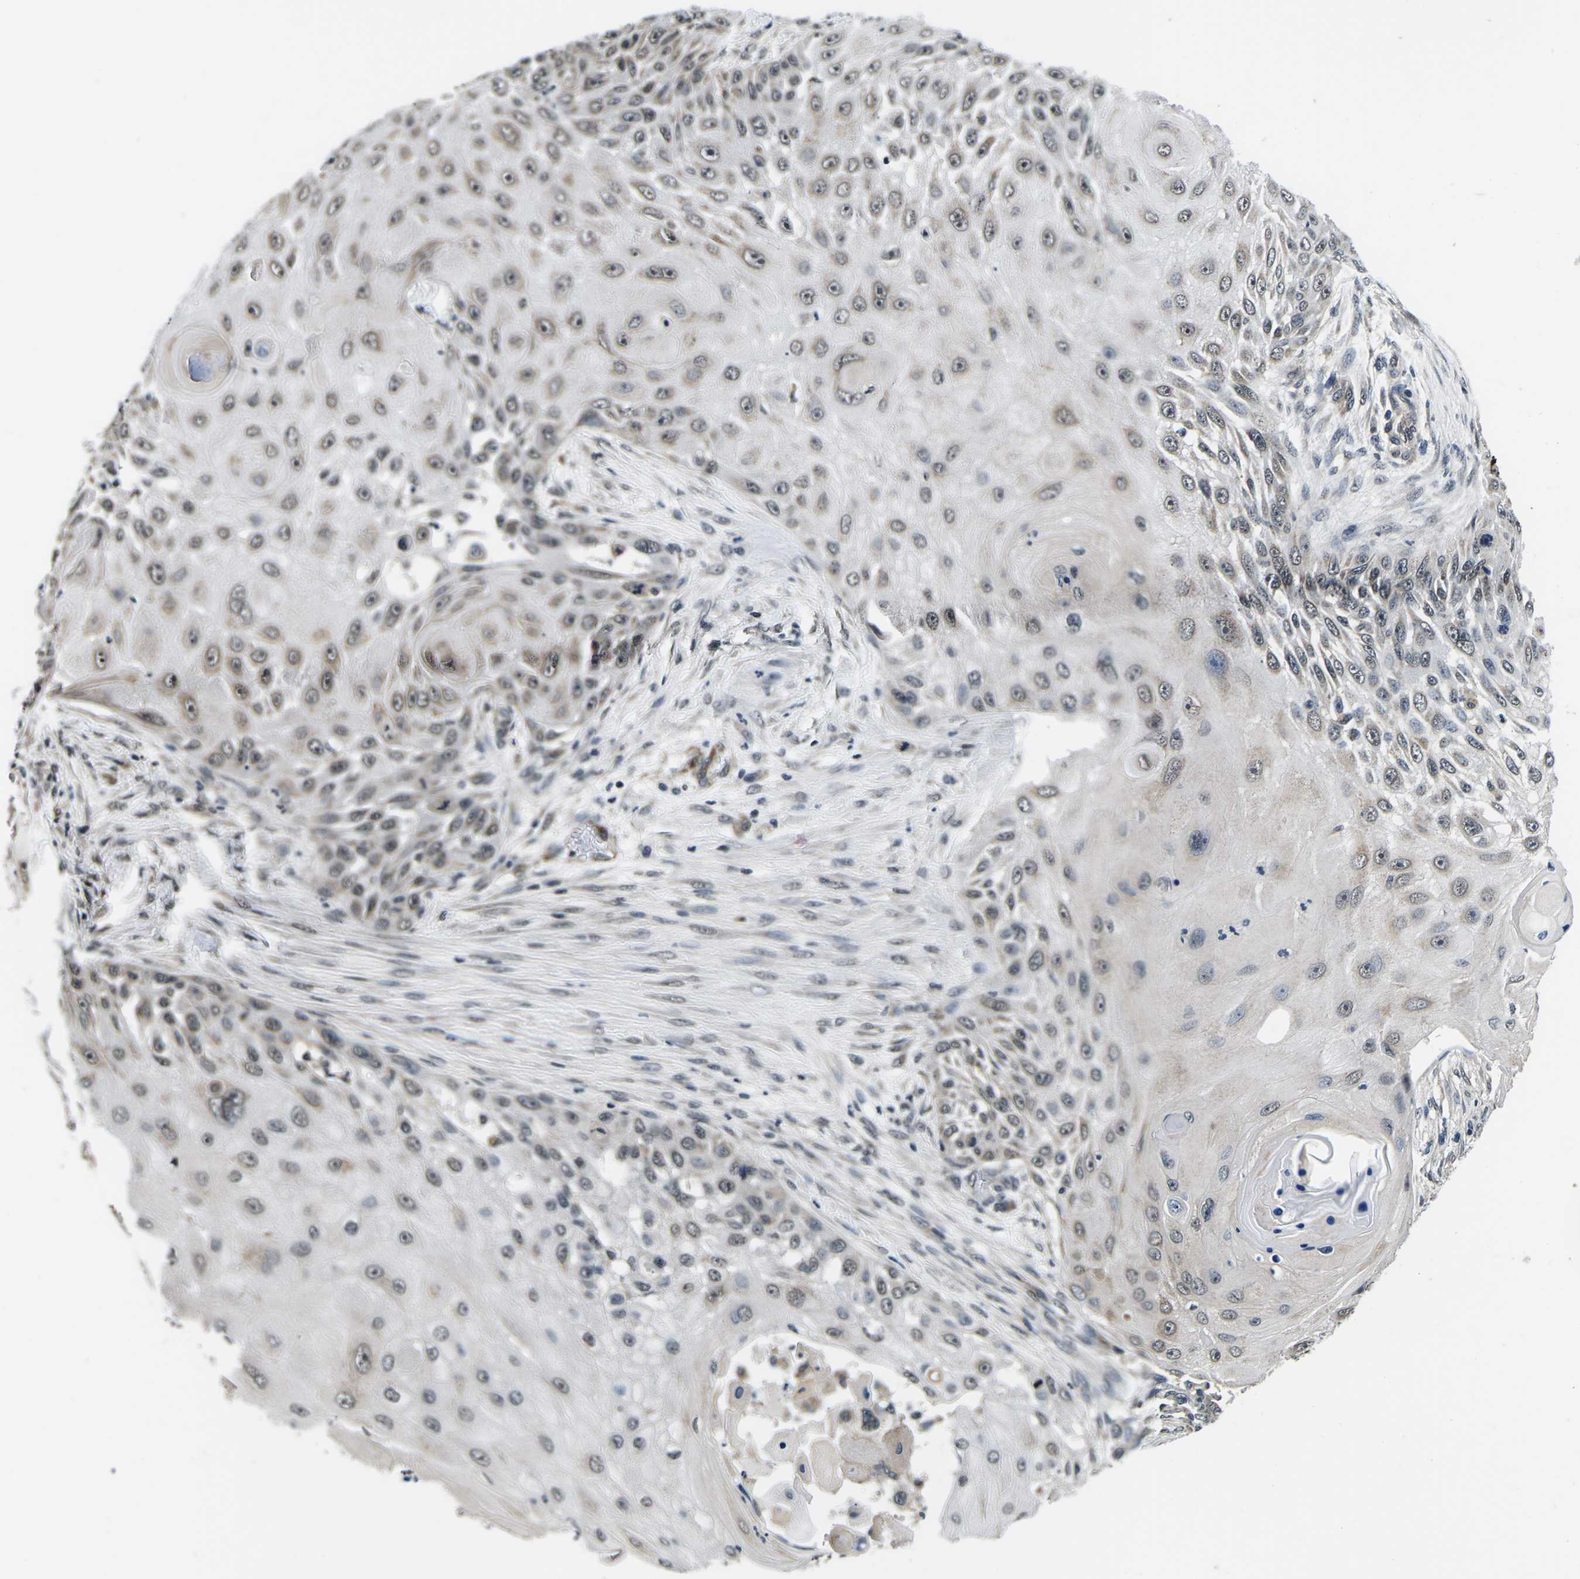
{"staining": {"intensity": "weak", "quantity": ">75%", "location": "cytoplasmic/membranous,nuclear"}, "tissue": "skin cancer", "cell_type": "Tumor cells", "image_type": "cancer", "snomed": [{"axis": "morphology", "description": "Squamous cell carcinoma, NOS"}, {"axis": "topography", "description": "Skin"}], "caption": "A low amount of weak cytoplasmic/membranous and nuclear expression is appreciated in about >75% of tumor cells in skin squamous cell carcinoma tissue. The staining is performed using DAB (3,3'-diaminobenzidine) brown chromogen to label protein expression. The nuclei are counter-stained blue using hematoxylin.", "gene": "CCNE1", "patient": {"sex": "female", "age": 44}}